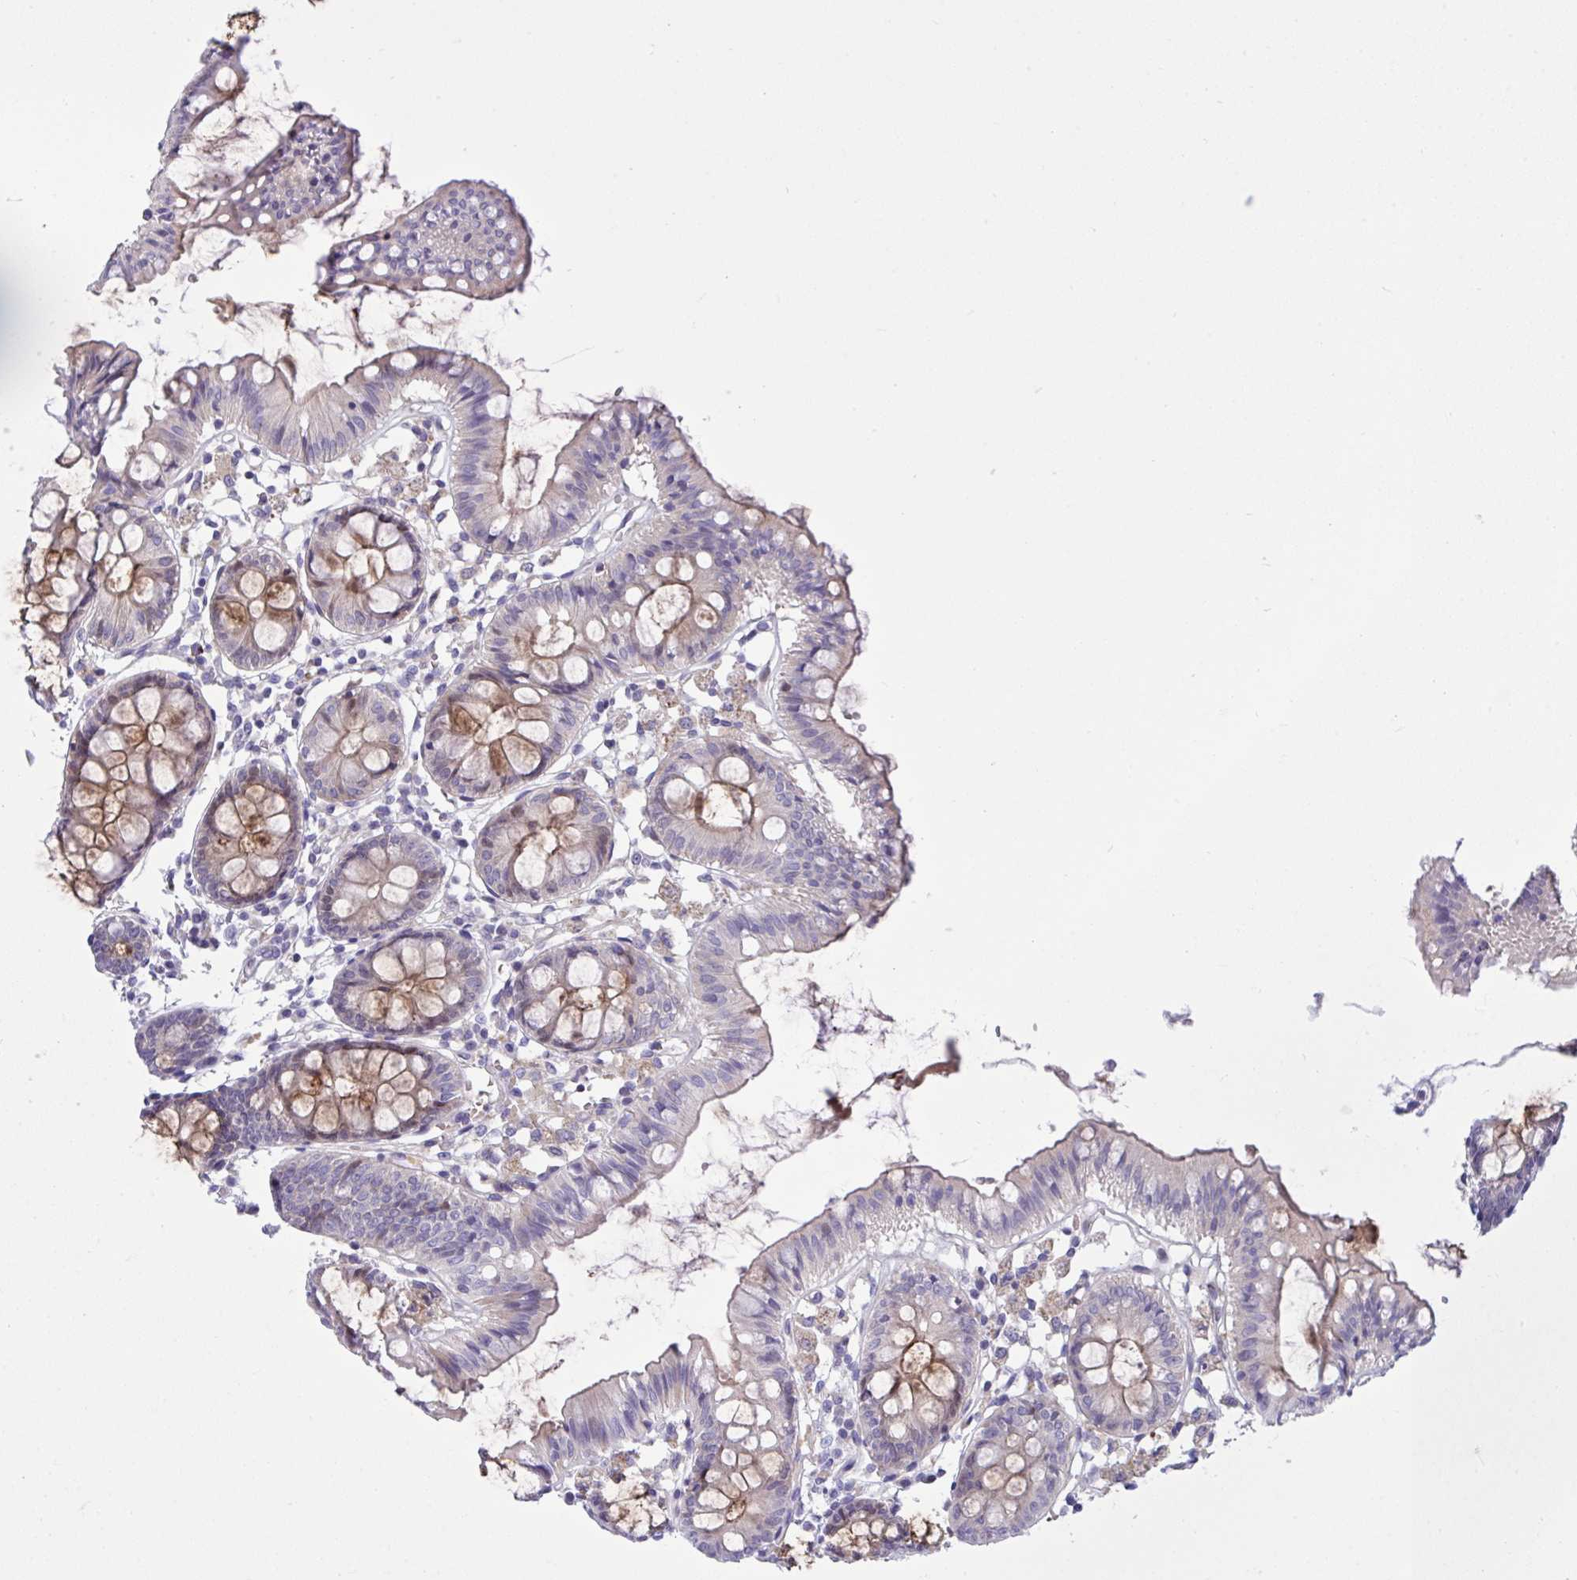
{"staining": {"intensity": "negative", "quantity": "none", "location": "none"}, "tissue": "colon", "cell_type": "Endothelial cells", "image_type": "normal", "snomed": [{"axis": "morphology", "description": "Normal tissue, NOS"}, {"axis": "topography", "description": "Colon"}], "caption": "Immunohistochemical staining of benign human colon shows no significant staining in endothelial cells. (DAB immunohistochemistry (IHC) visualized using brightfield microscopy, high magnification).", "gene": "WDR97", "patient": {"sex": "female", "age": 84}}